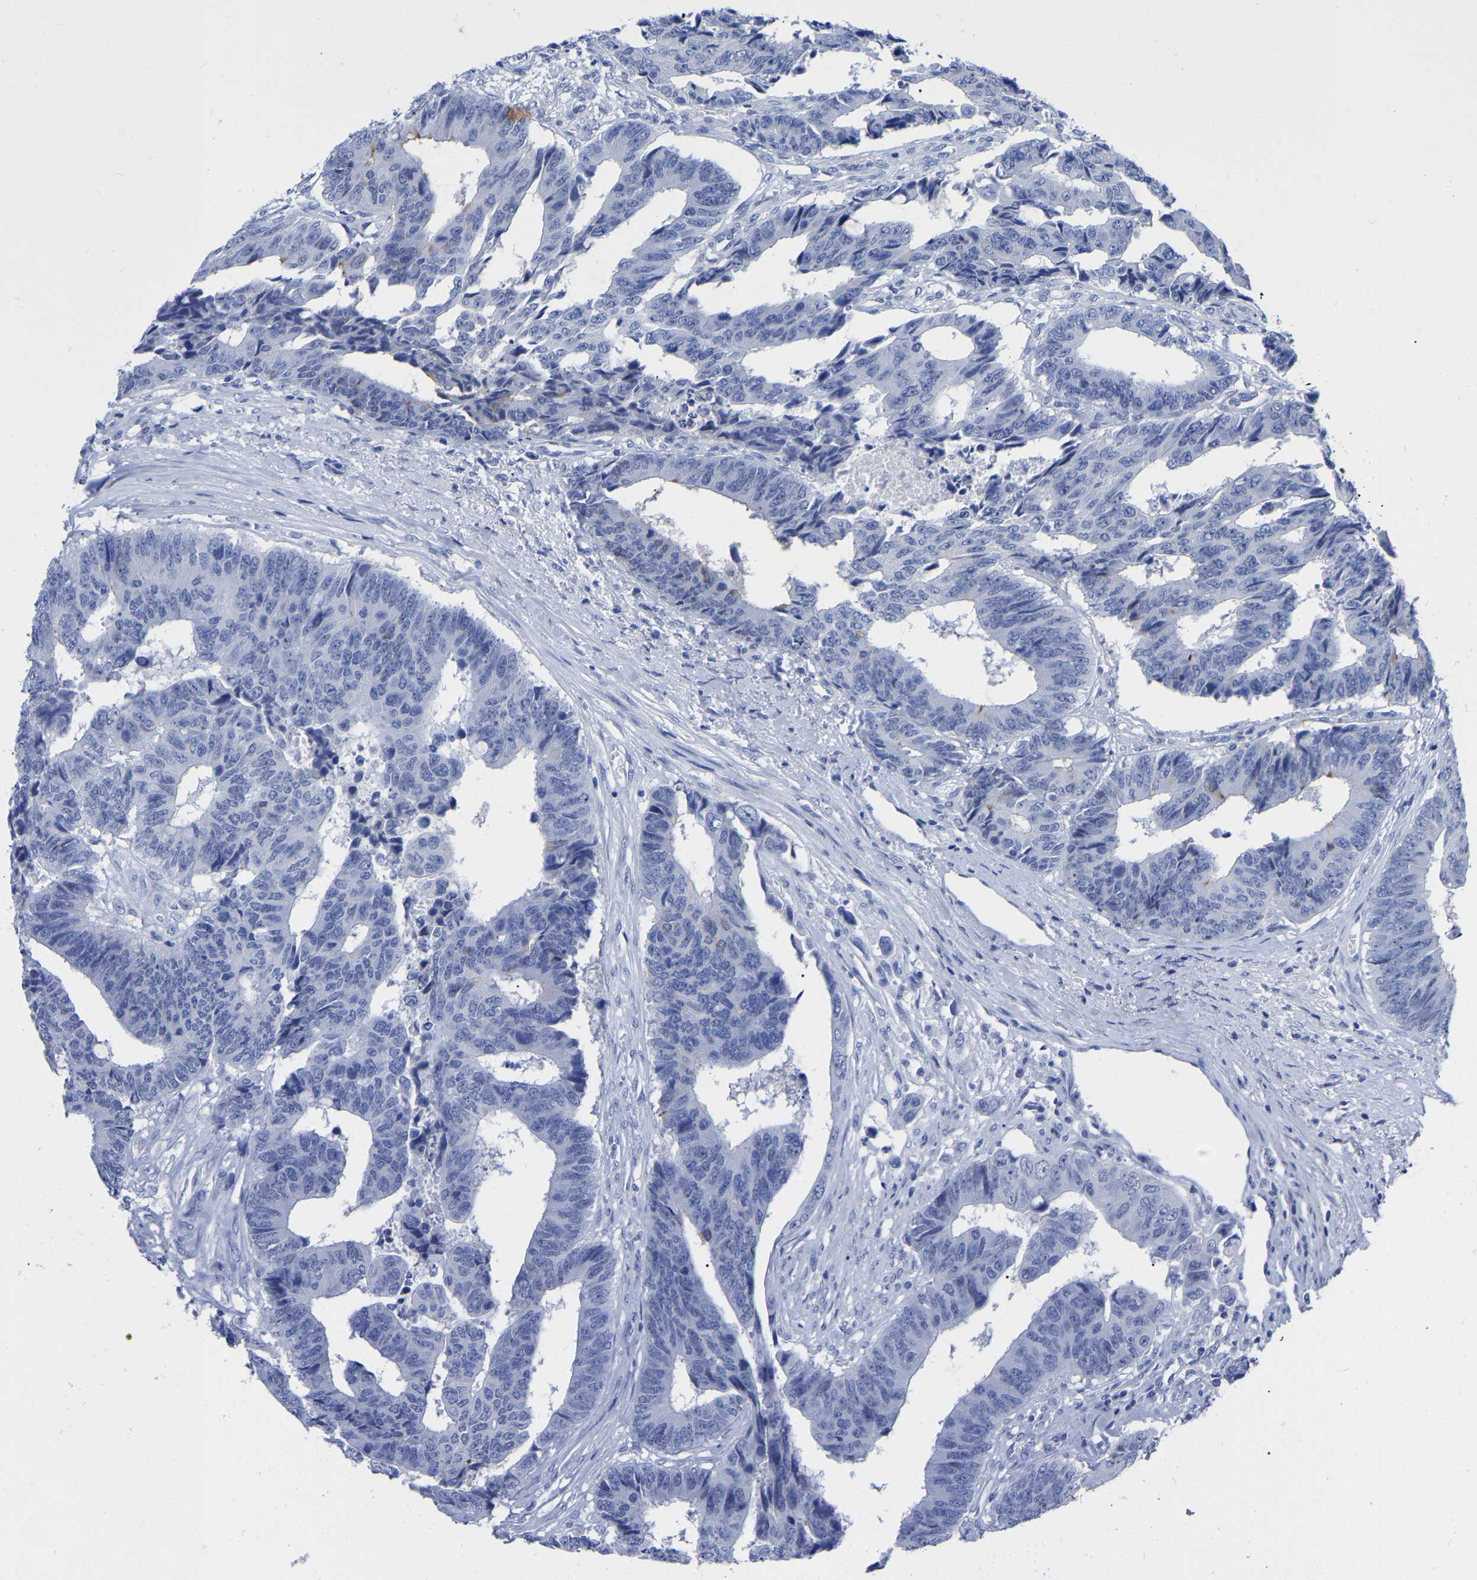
{"staining": {"intensity": "negative", "quantity": "none", "location": "none"}, "tissue": "colorectal cancer", "cell_type": "Tumor cells", "image_type": "cancer", "snomed": [{"axis": "morphology", "description": "Adenocarcinoma, NOS"}, {"axis": "topography", "description": "Rectum"}], "caption": "An image of human colorectal cancer is negative for staining in tumor cells.", "gene": "ANXA13", "patient": {"sex": "male", "age": 84}}